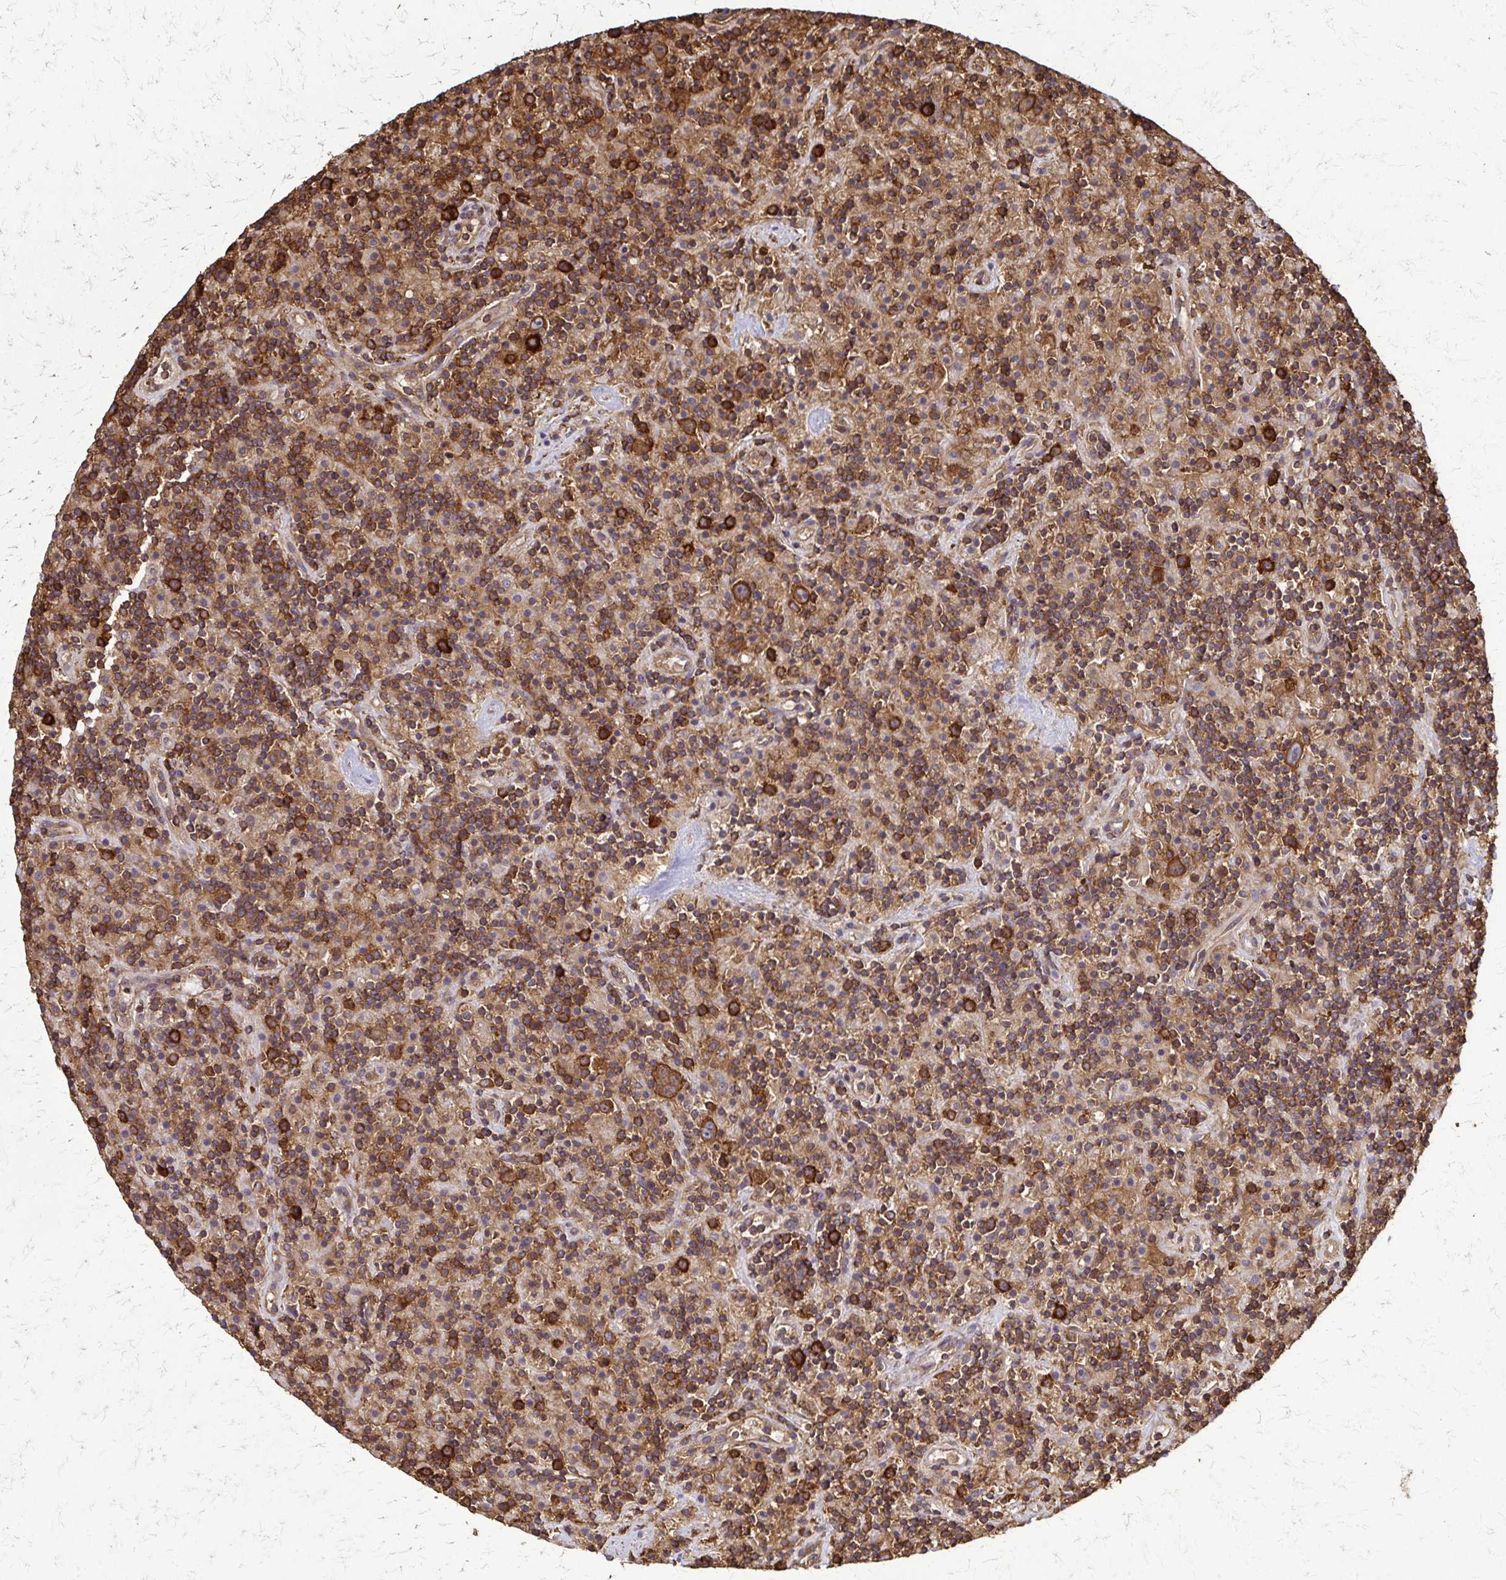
{"staining": {"intensity": "strong", "quantity": ">75%", "location": "cytoplasmic/membranous"}, "tissue": "lymphoma", "cell_type": "Tumor cells", "image_type": "cancer", "snomed": [{"axis": "morphology", "description": "Hodgkin's disease, NOS"}, {"axis": "topography", "description": "Lymph node"}], "caption": "The image demonstrates immunohistochemical staining of lymphoma. There is strong cytoplasmic/membranous positivity is present in about >75% of tumor cells.", "gene": "EEF2", "patient": {"sex": "male", "age": 70}}